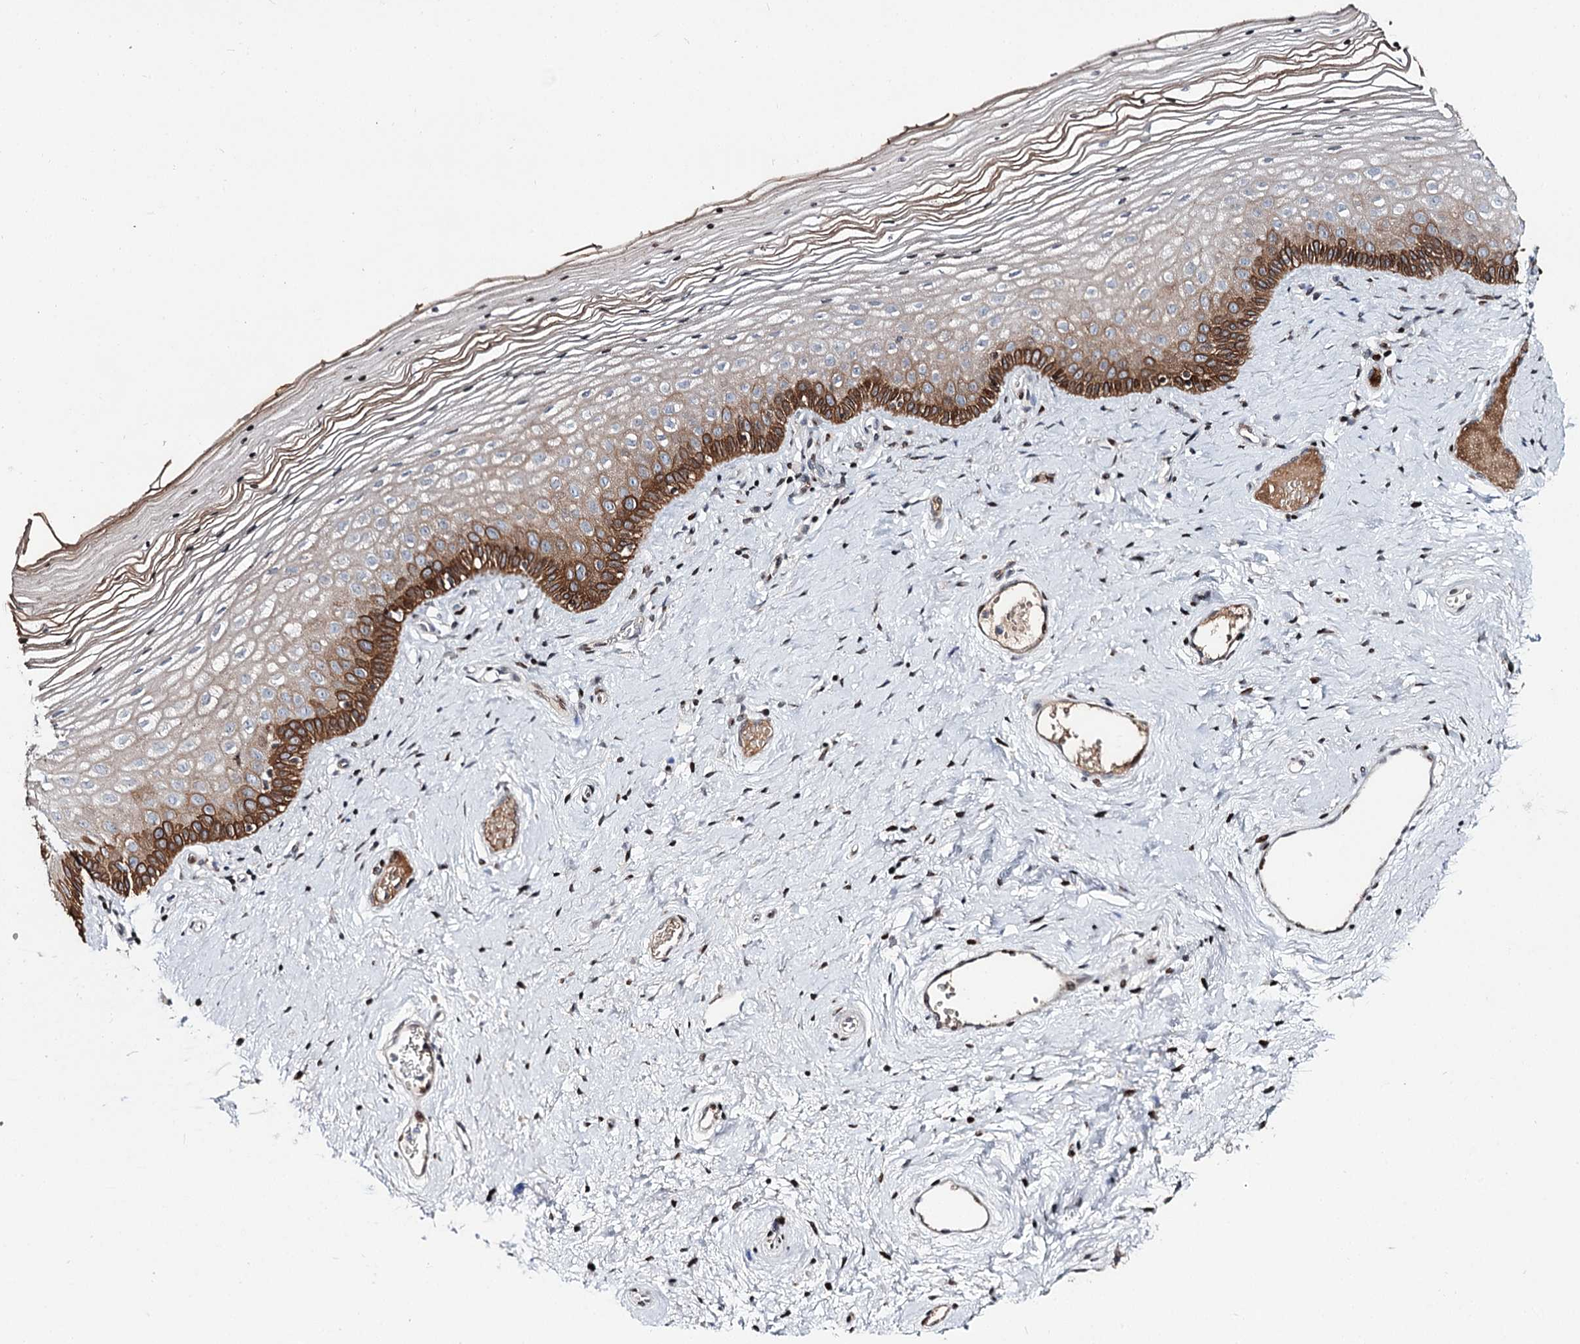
{"staining": {"intensity": "strong", "quantity": "25%-75%", "location": "cytoplasmic/membranous"}, "tissue": "vagina", "cell_type": "Squamous epithelial cells", "image_type": "normal", "snomed": [{"axis": "morphology", "description": "Normal tissue, NOS"}, {"axis": "topography", "description": "Vagina"}], "caption": "Immunohistochemical staining of normal vagina demonstrates strong cytoplasmic/membranous protein positivity in approximately 25%-75% of squamous epithelial cells. The staining was performed using DAB (3,3'-diaminobenzidine) to visualize the protein expression in brown, while the nuclei were stained in blue with hematoxylin (Magnification: 20x).", "gene": "ITFG2", "patient": {"sex": "female", "age": 46}}